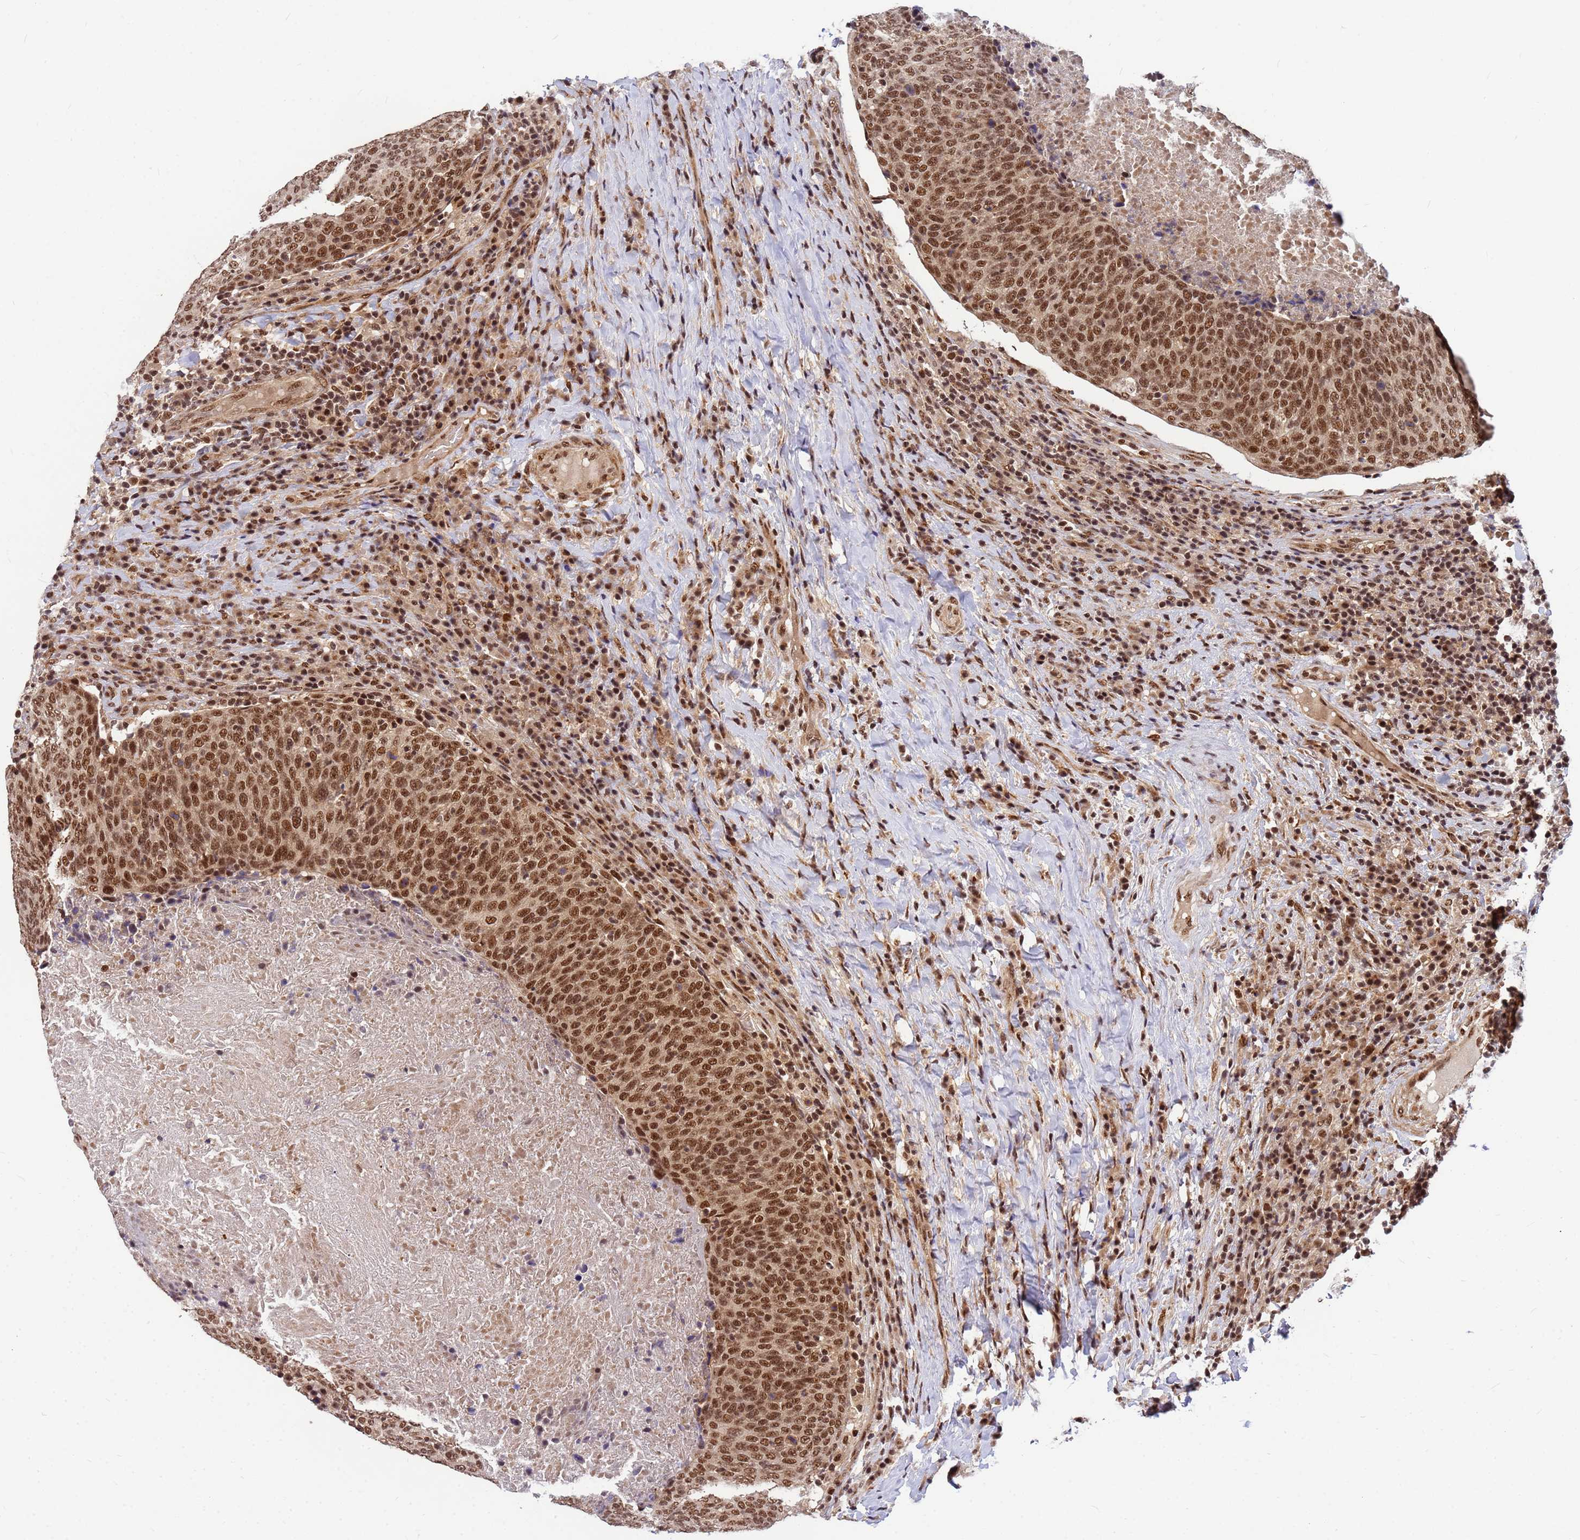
{"staining": {"intensity": "moderate", "quantity": ">75%", "location": "nuclear"}, "tissue": "head and neck cancer", "cell_type": "Tumor cells", "image_type": "cancer", "snomed": [{"axis": "morphology", "description": "Squamous cell carcinoma, NOS"}, {"axis": "morphology", "description": "Squamous cell carcinoma, metastatic, NOS"}, {"axis": "topography", "description": "Lymph node"}, {"axis": "topography", "description": "Head-Neck"}], "caption": "Moderate nuclear staining is present in about >75% of tumor cells in squamous cell carcinoma (head and neck). Nuclei are stained in blue.", "gene": "NCBP2", "patient": {"sex": "male", "age": 62}}